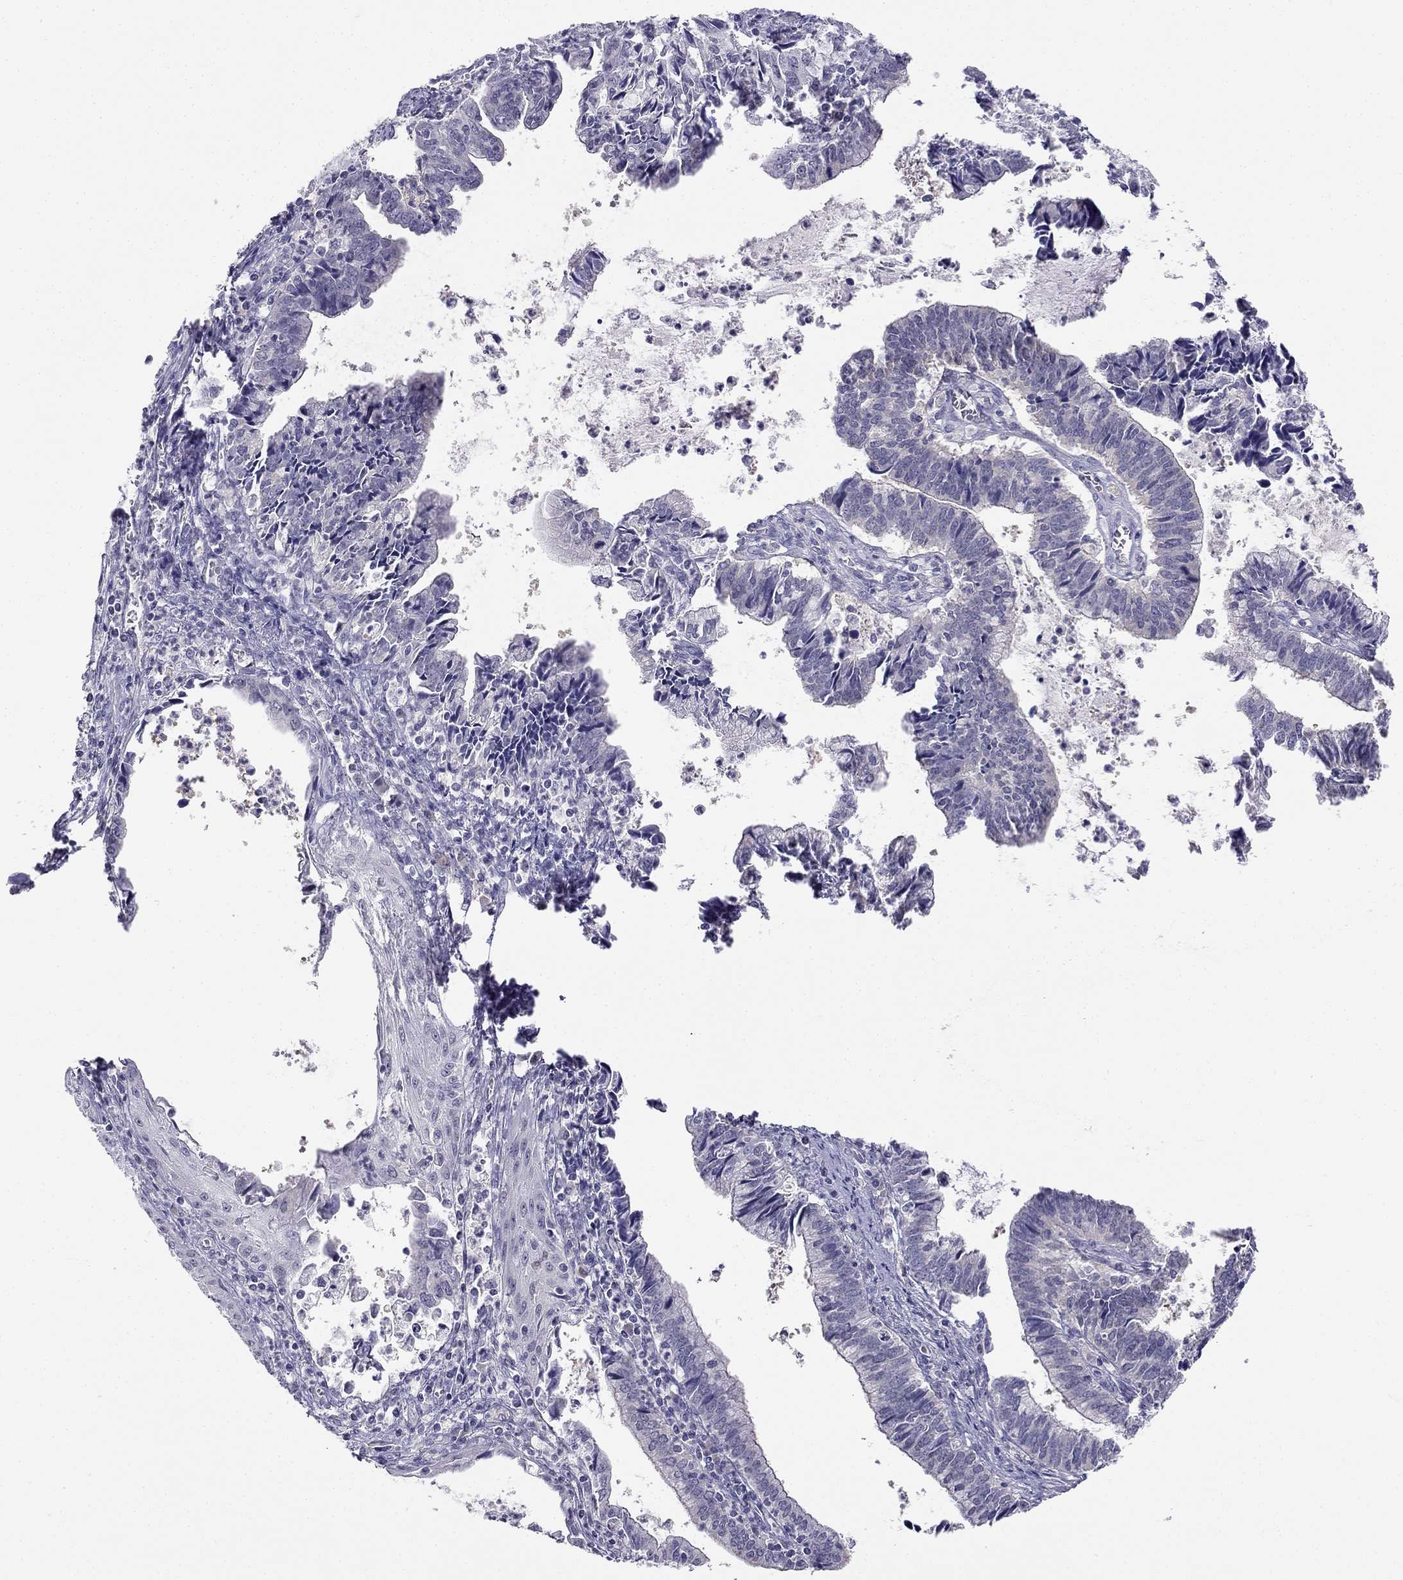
{"staining": {"intensity": "negative", "quantity": "none", "location": "none"}, "tissue": "cervical cancer", "cell_type": "Tumor cells", "image_type": "cancer", "snomed": [{"axis": "morphology", "description": "Adenocarcinoma, NOS"}, {"axis": "topography", "description": "Cervix"}], "caption": "Image shows no significant protein expression in tumor cells of cervical cancer.", "gene": "C16orf89", "patient": {"sex": "female", "age": 42}}